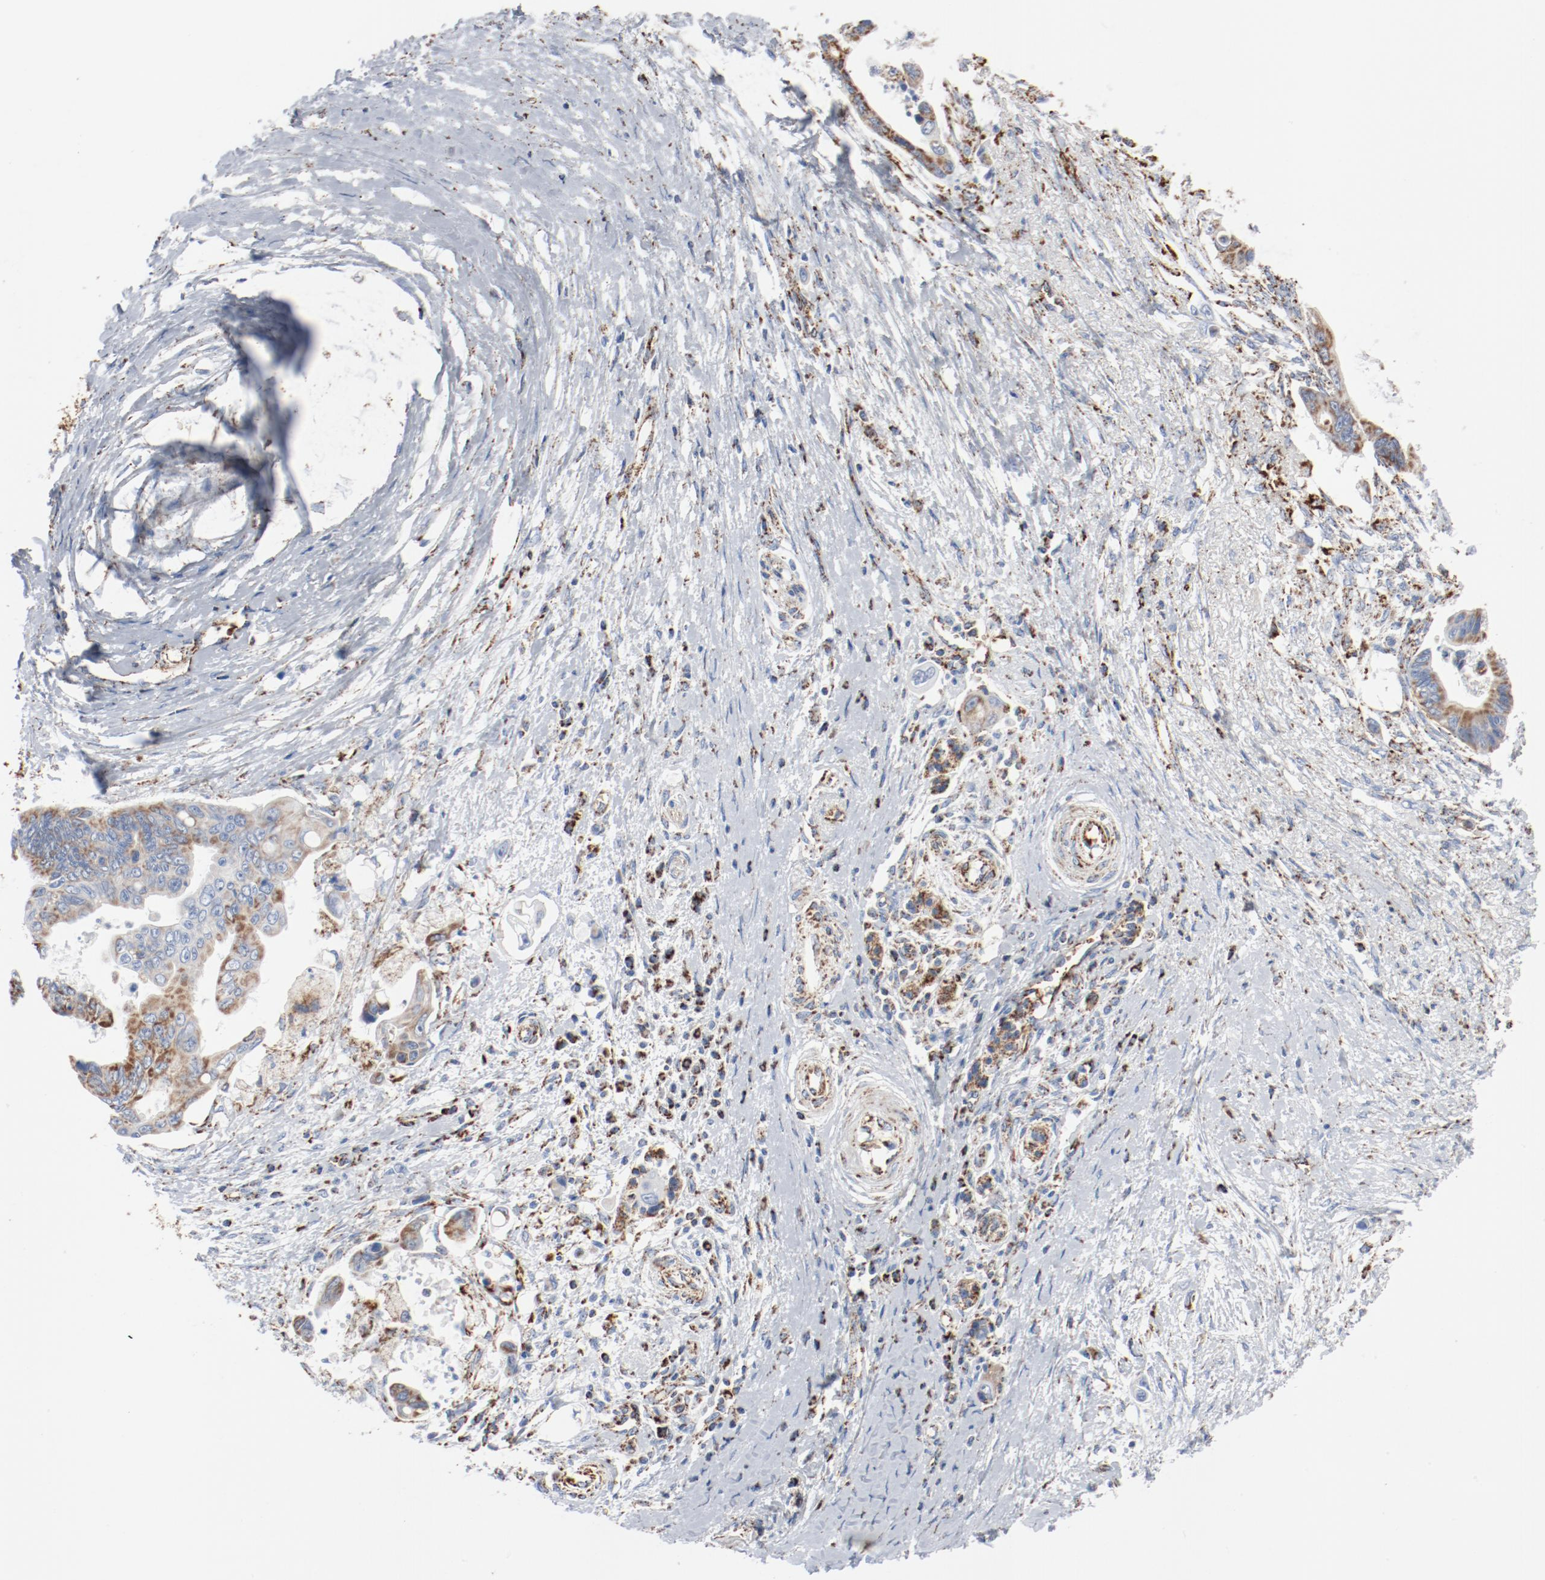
{"staining": {"intensity": "moderate", "quantity": ">75%", "location": "cytoplasmic/membranous"}, "tissue": "pancreatic cancer", "cell_type": "Tumor cells", "image_type": "cancer", "snomed": [{"axis": "morphology", "description": "Adenocarcinoma, NOS"}, {"axis": "topography", "description": "Pancreas"}], "caption": "Protein staining demonstrates moderate cytoplasmic/membranous staining in about >75% of tumor cells in pancreatic cancer.", "gene": "NDUFB8", "patient": {"sex": "female", "age": 70}}